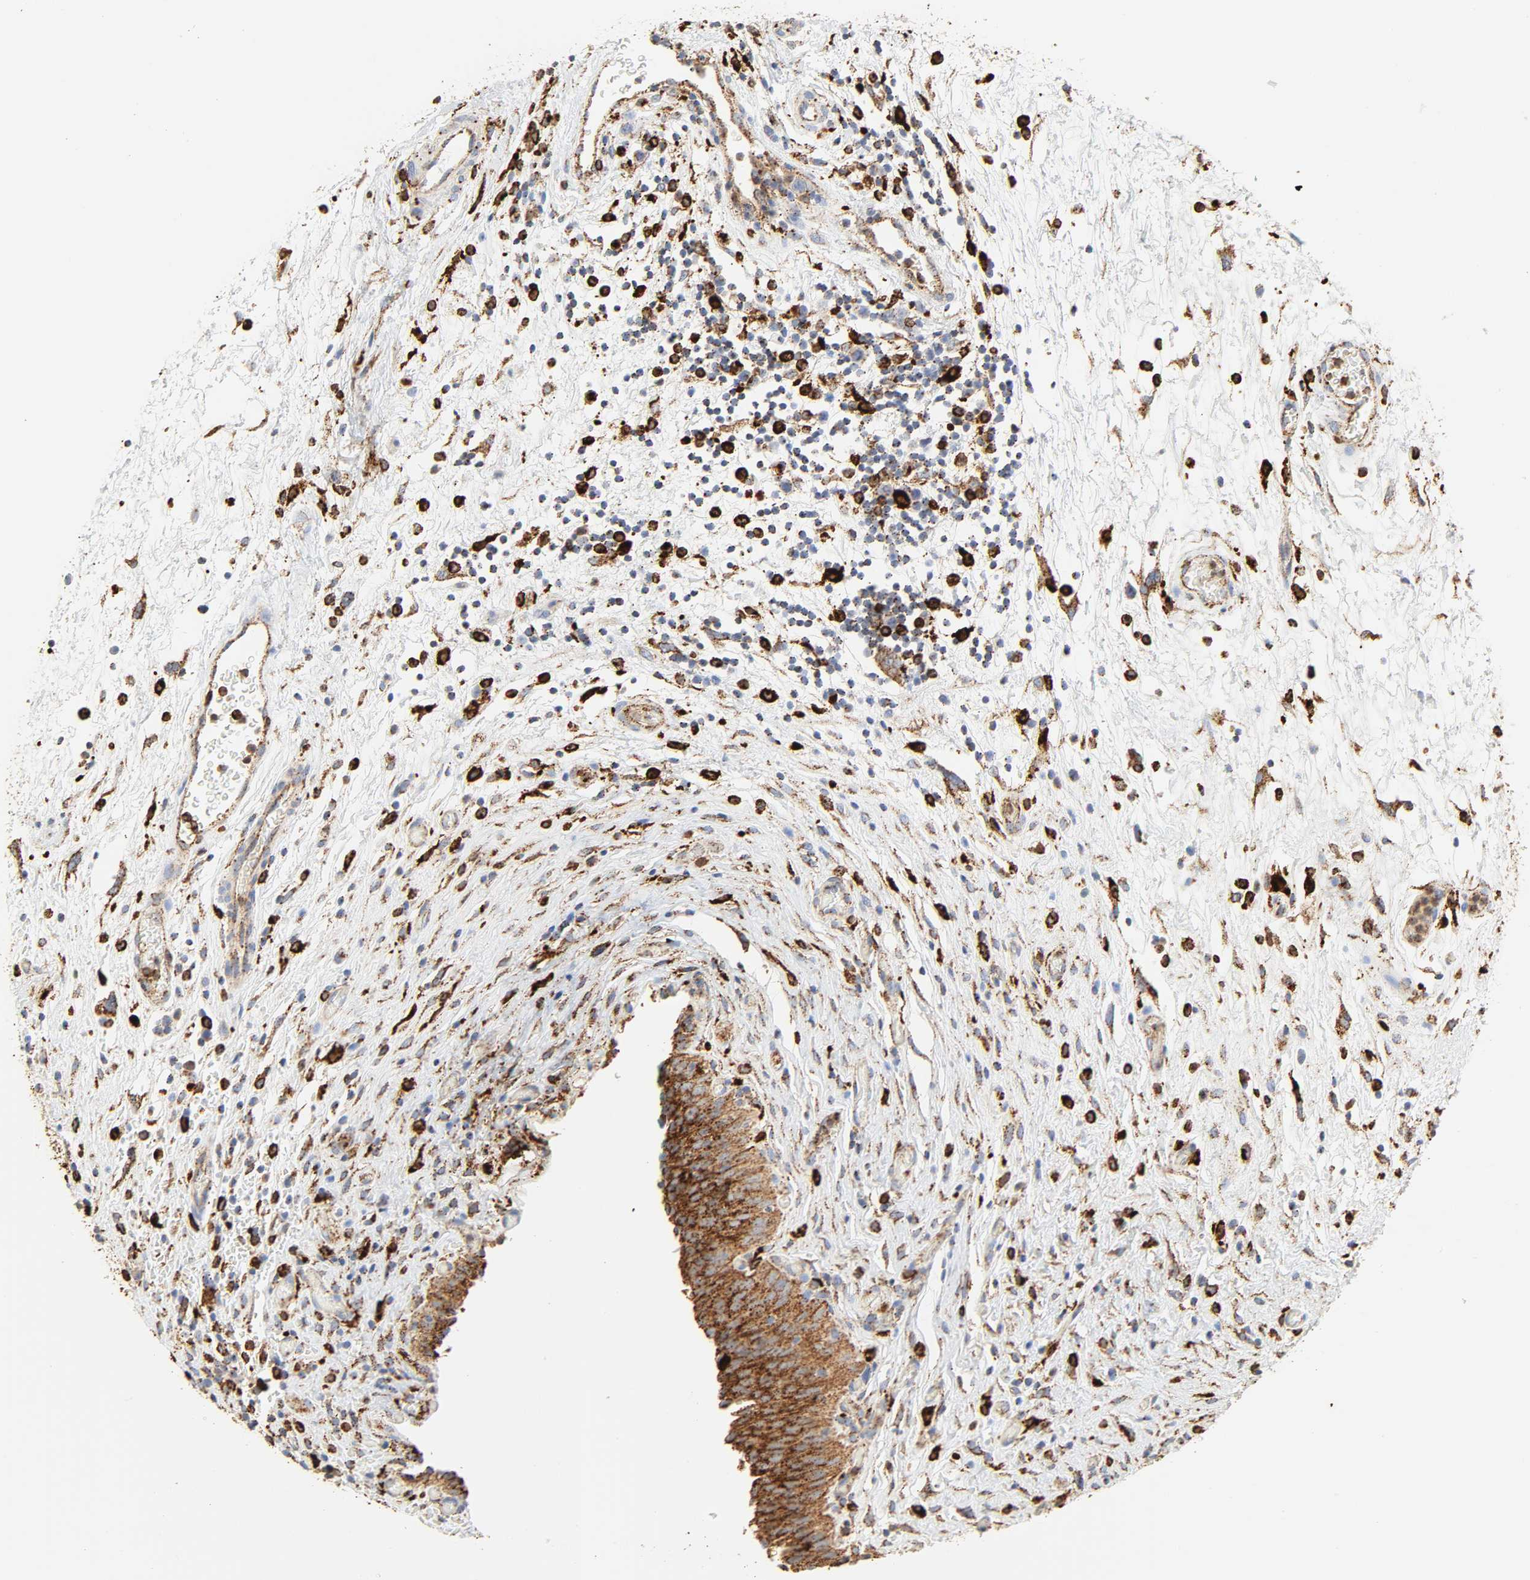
{"staining": {"intensity": "strong", "quantity": ">75%", "location": "cytoplasmic/membranous"}, "tissue": "urinary bladder", "cell_type": "Urothelial cells", "image_type": "normal", "snomed": [{"axis": "morphology", "description": "Normal tissue, NOS"}, {"axis": "topography", "description": "Urinary bladder"}], "caption": "Strong cytoplasmic/membranous protein staining is appreciated in approximately >75% of urothelial cells in urinary bladder. The protein is shown in brown color, while the nuclei are stained blue.", "gene": "PSAP", "patient": {"sex": "male", "age": 51}}